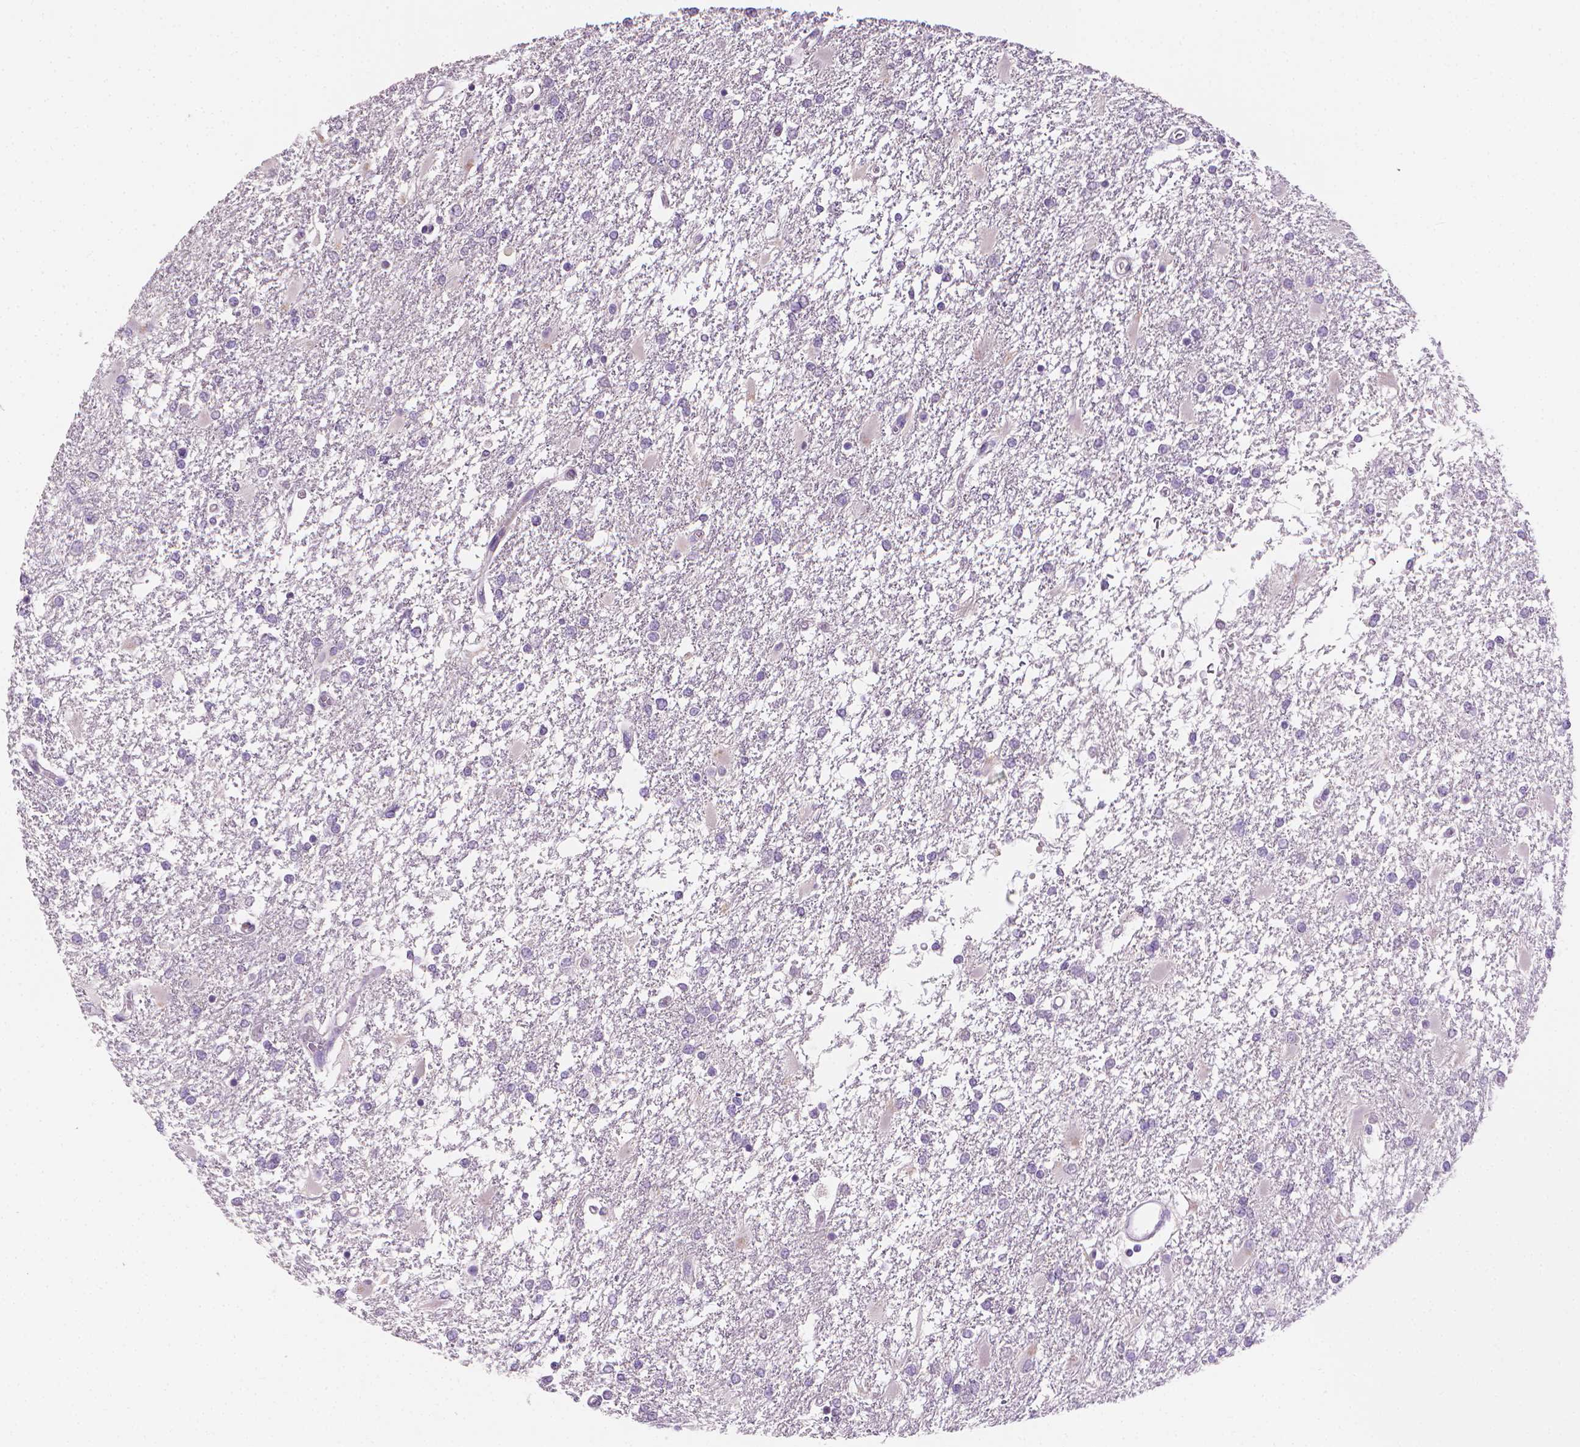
{"staining": {"intensity": "negative", "quantity": "none", "location": "none"}, "tissue": "glioma", "cell_type": "Tumor cells", "image_type": "cancer", "snomed": [{"axis": "morphology", "description": "Glioma, malignant, High grade"}, {"axis": "topography", "description": "Cerebral cortex"}], "caption": "Human glioma stained for a protein using immunohistochemistry (IHC) shows no positivity in tumor cells.", "gene": "FASN", "patient": {"sex": "male", "age": 79}}